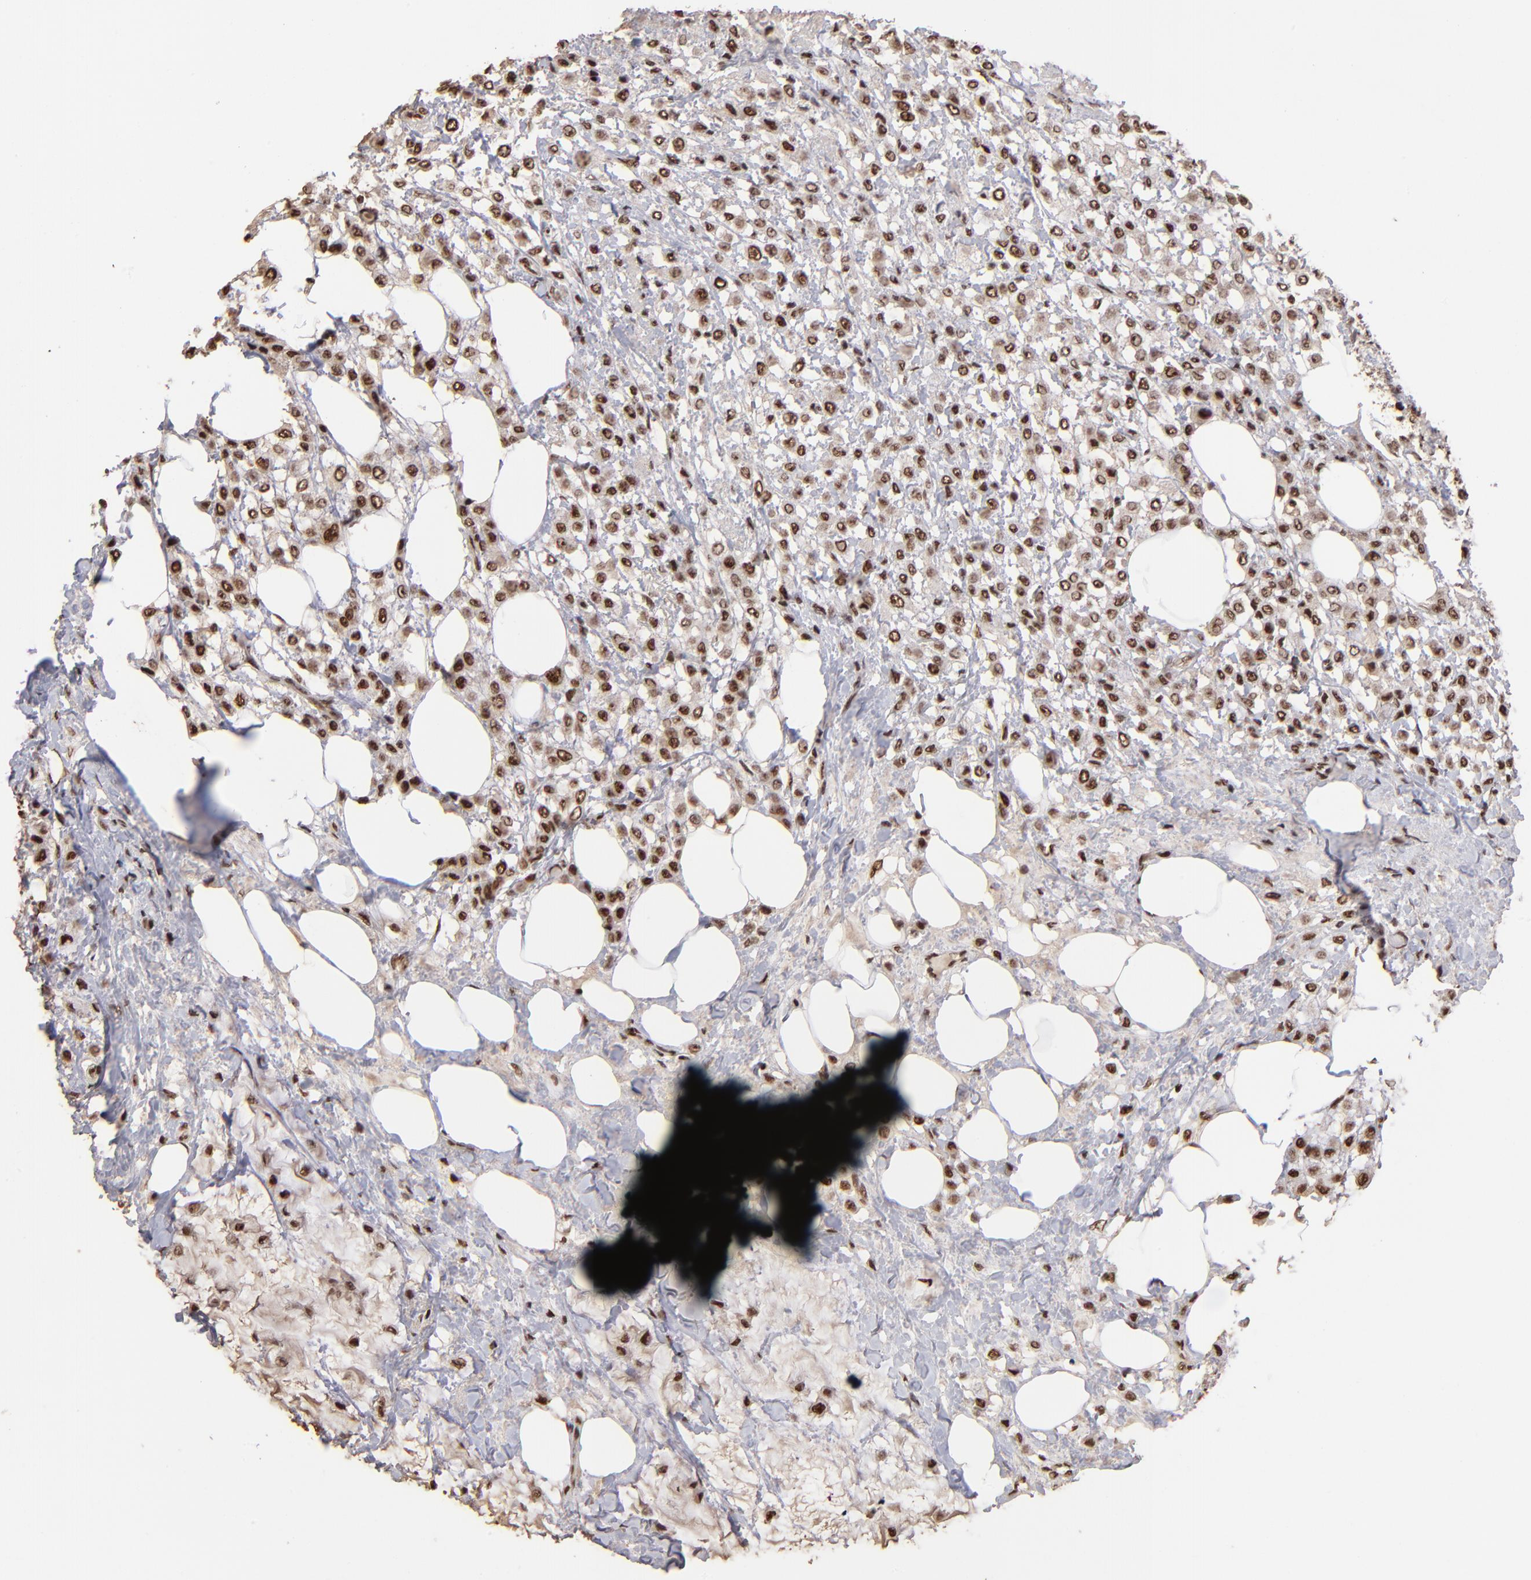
{"staining": {"intensity": "strong", "quantity": ">75%", "location": "cytoplasmic/membranous,nuclear"}, "tissue": "breast cancer", "cell_type": "Tumor cells", "image_type": "cancer", "snomed": [{"axis": "morphology", "description": "Lobular carcinoma"}, {"axis": "topography", "description": "Breast"}], "caption": "Breast cancer stained for a protein (brown) shows strong cytoplasmic/membranous and nuclear positive staining in approximately >75% of tumor cells.", "gene": "ZNF146", "patient": {"sex": "female", "age": 85}}